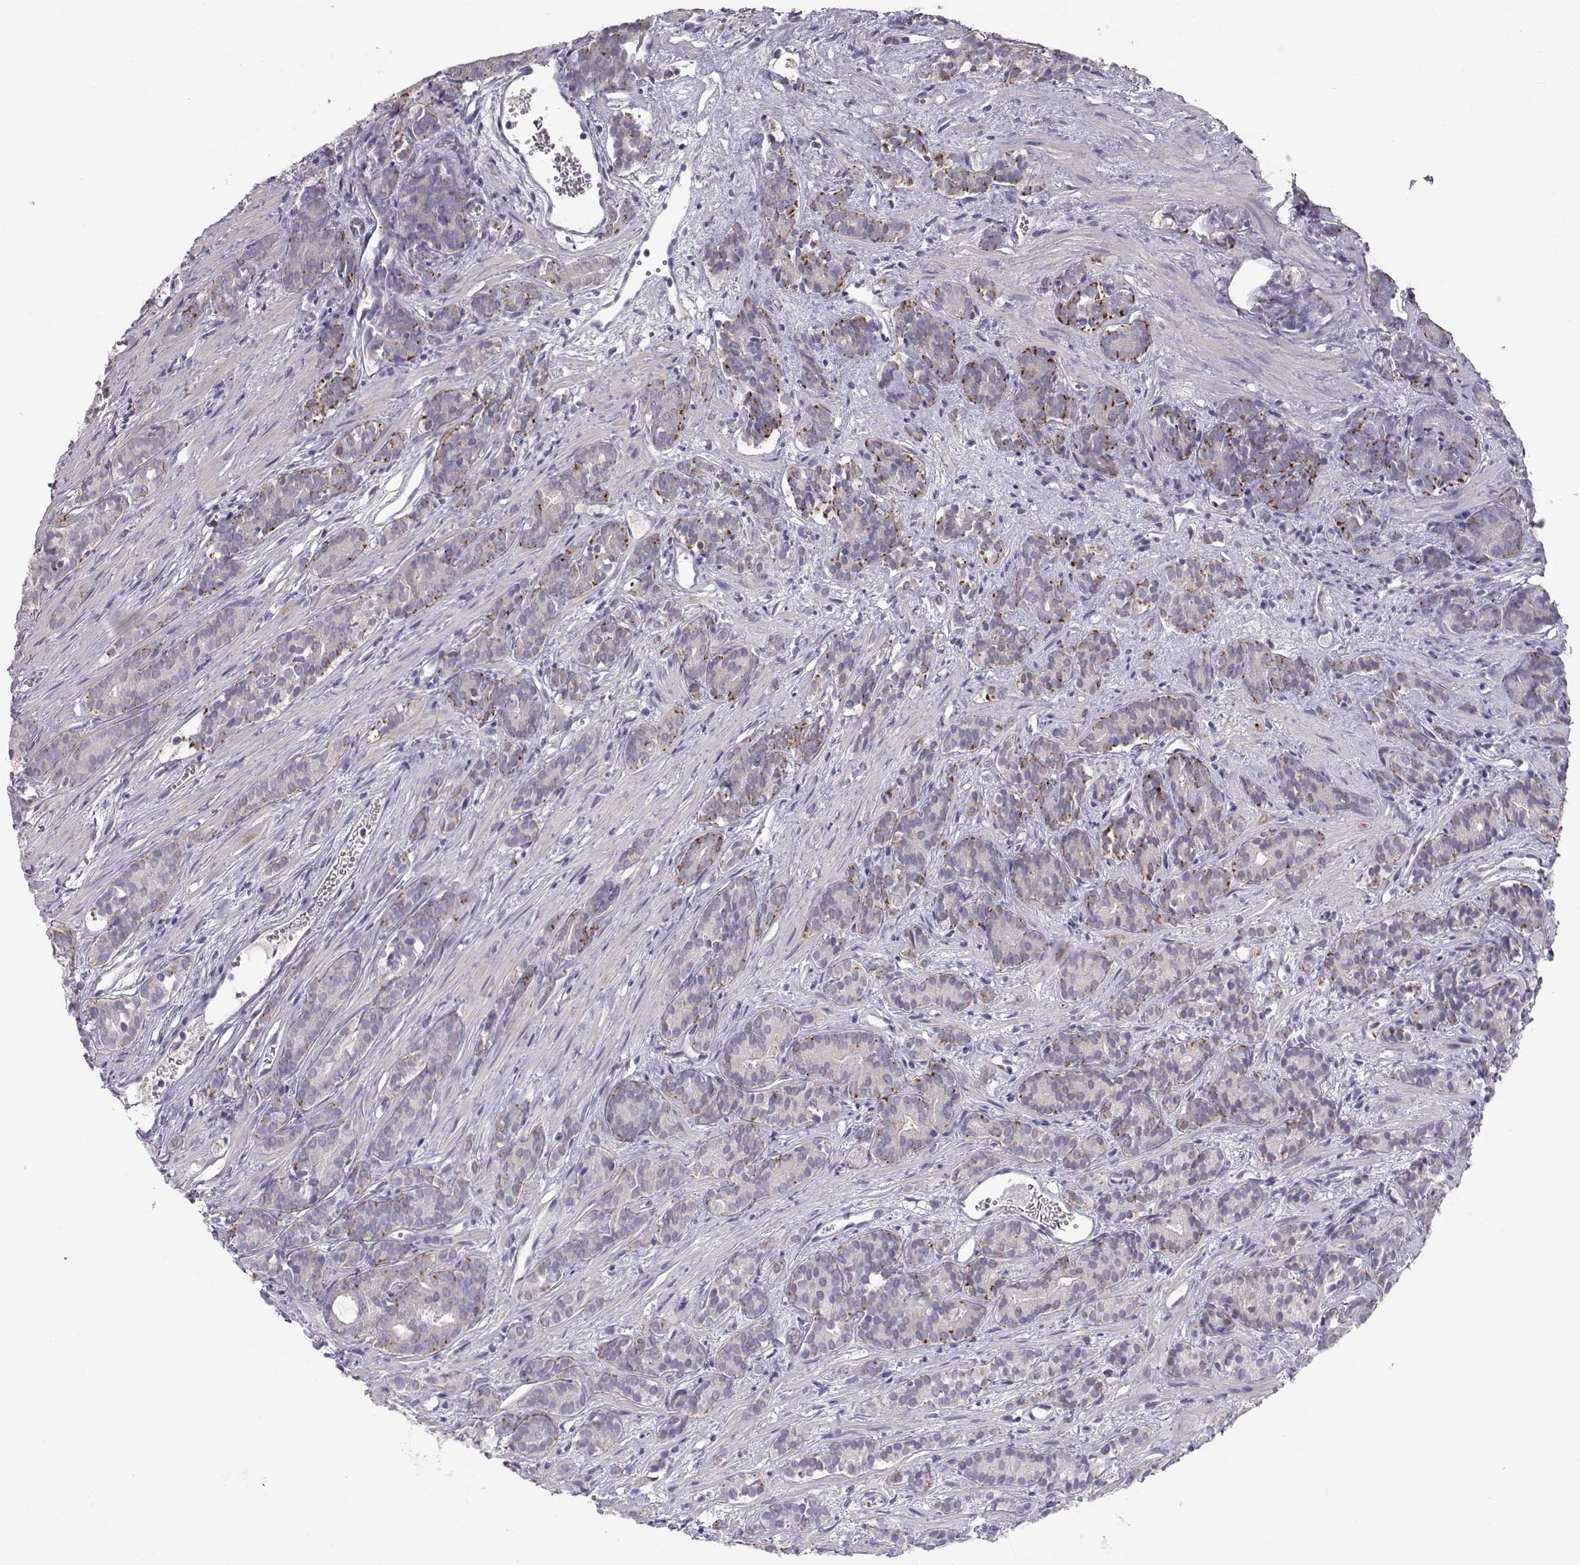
{"staining": {"intensity": "strong", "quantity": "<25%", "location": "cytoplasmic/membranous"}, "tissue": "prostate cancer", "cell_type": "Tumor cells", "image_type": "cancer", "snomed": [{"axis": "morphology", "description": "Adenocarcinoma, High grade"}, {"axis": "topography", "description": "Prostate"}], "caption": "Strong cytoplasmic/membranous protein expression is appreciated in approximately <25% of tumor cells in prostate cancer.", "gene": "NPVF", "patient": {"sex": "male", "age": 84}}